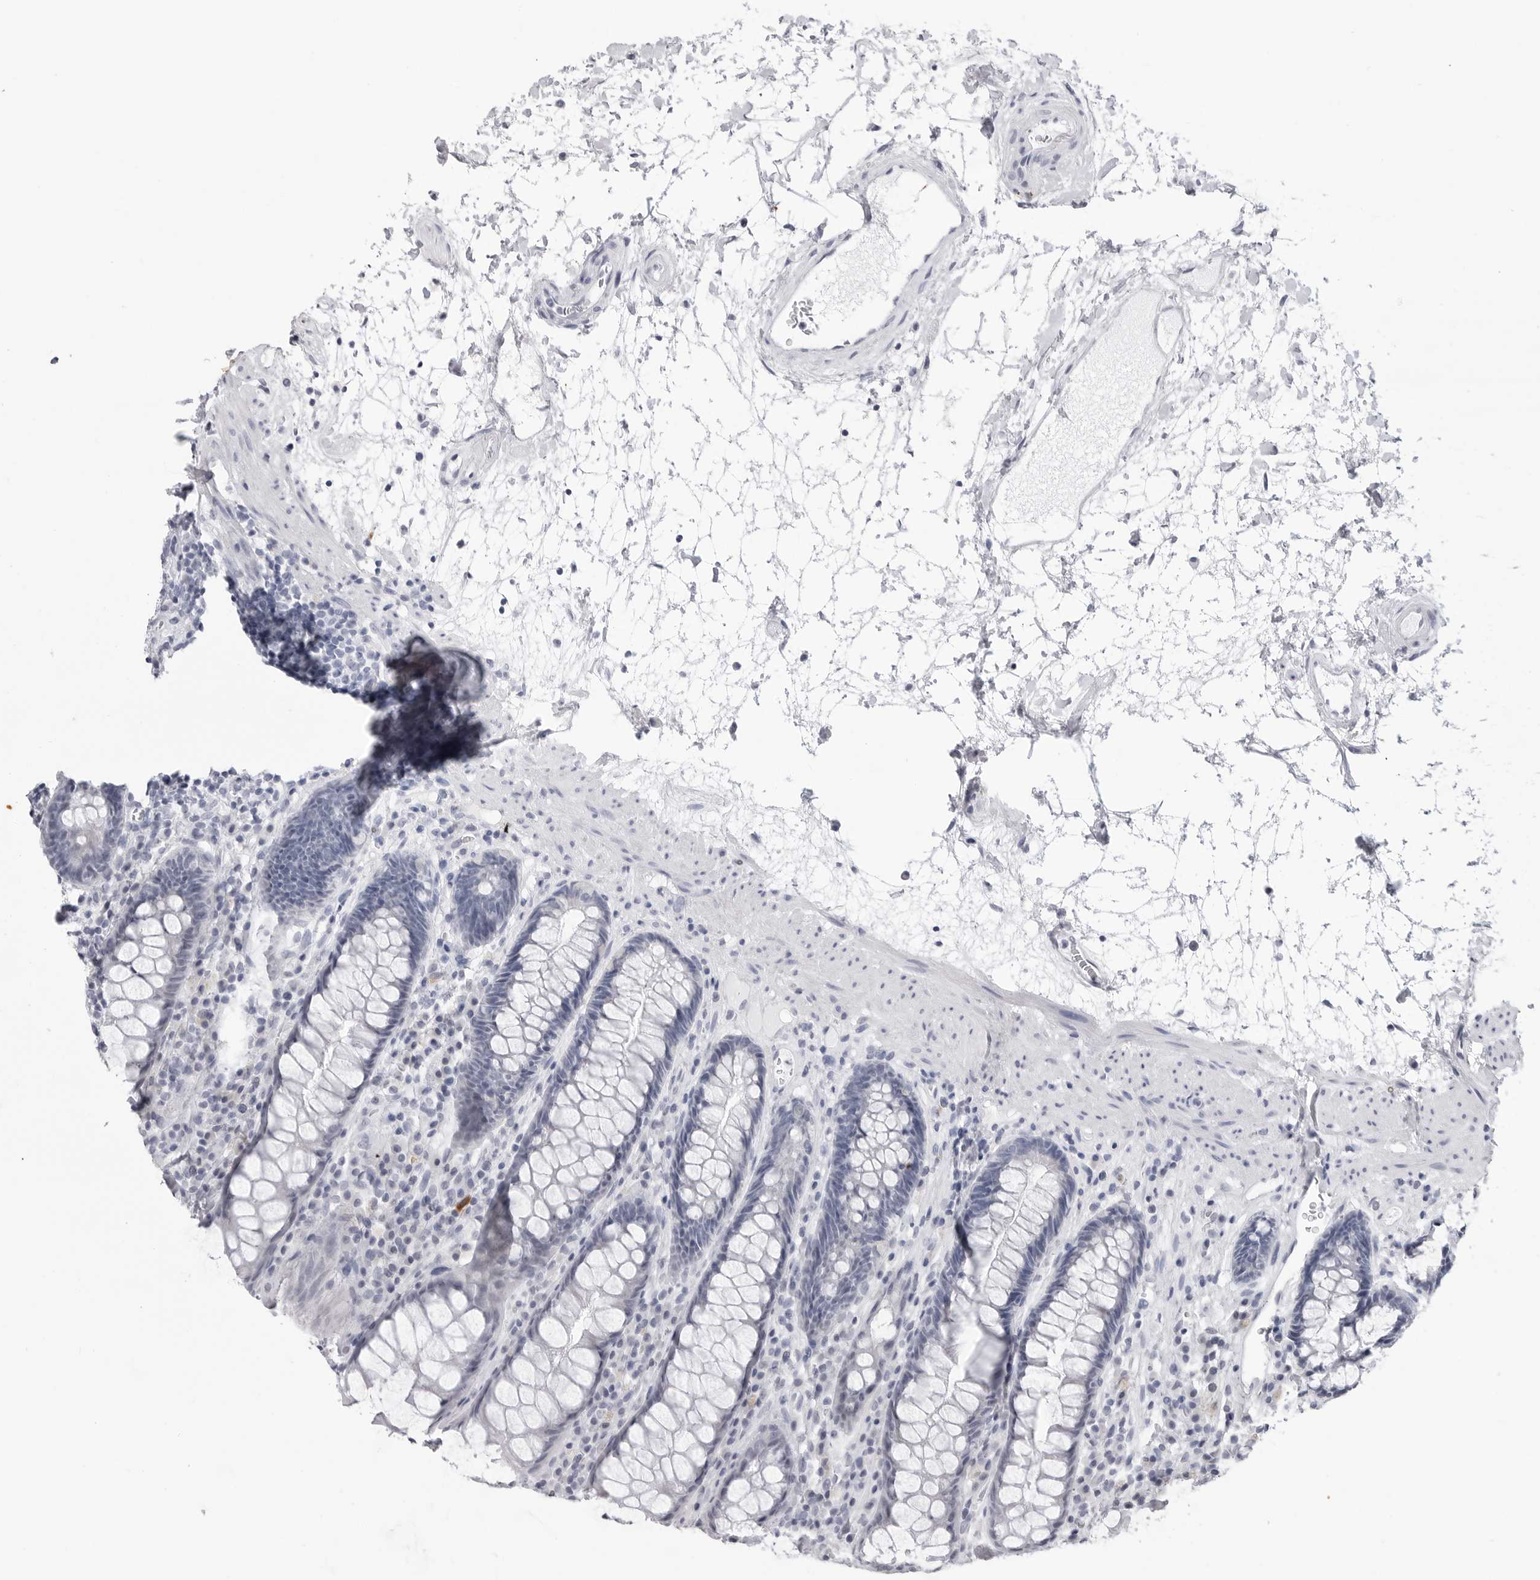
{"staining": {"intensity": "negative", "quantity": "none", "location": "none"}, "tissue": "rectum", "cell_type": "Glandular cells", "image_type": "normal", "snomed": [{"axis": "morphology", "description": "Normal tissue, NOS"}, {"axis": "topography", "description": "Rectum"}], "caption": "Benign rectum was stained to show a protein in brown. There is no significant expression in glandular cells. (Immunohistochemistry (ihc), brightfield microscopy, high magnification).", "gene": "PGA3", "patient": {"sex": "male", "age": 64}}